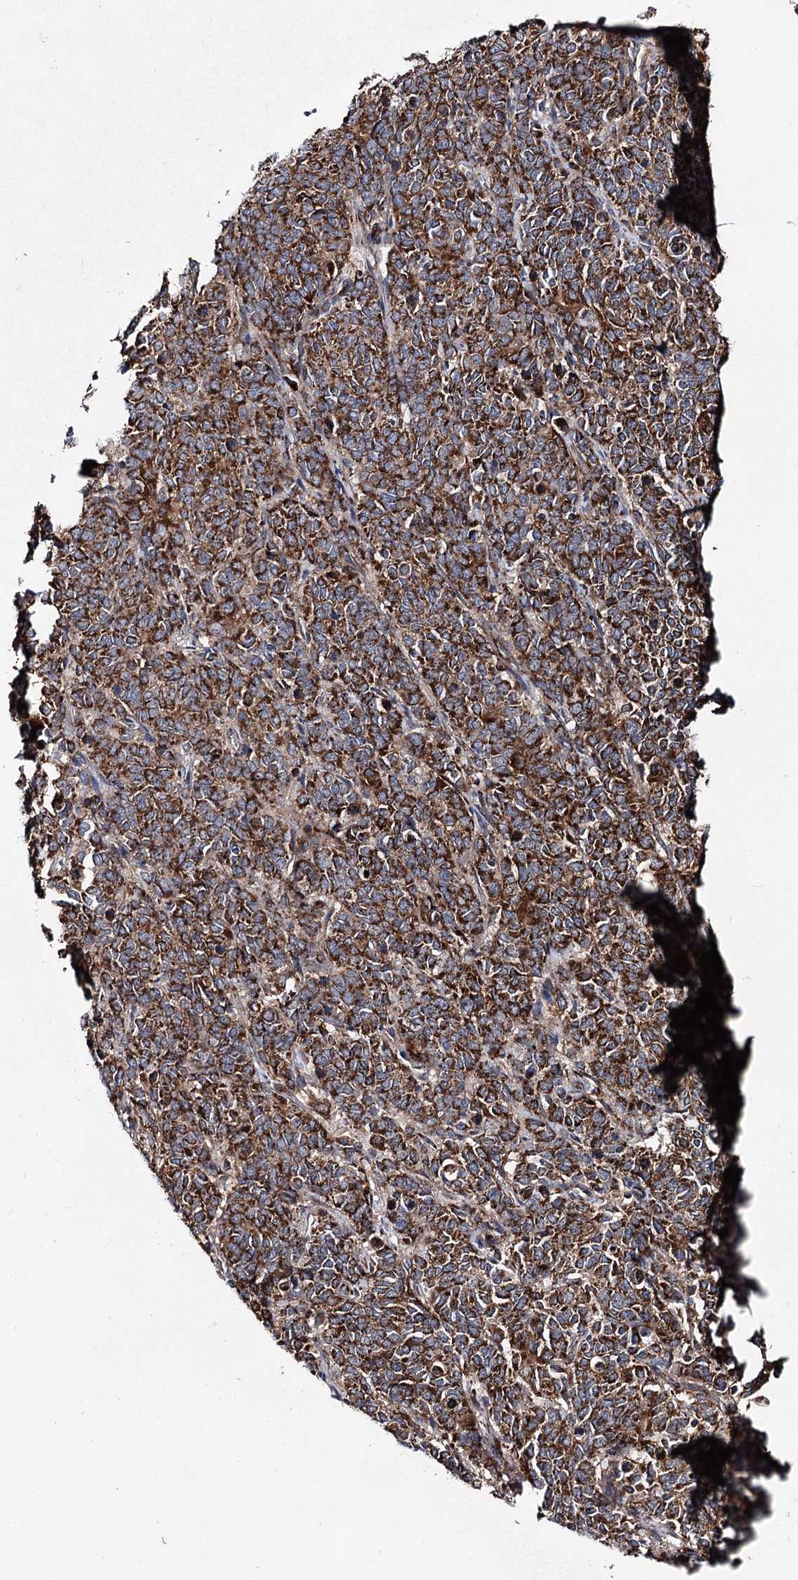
{"staining": {"intensity": "strong", "quantity": ">75%", "location": "cytoplasmic/membranous"}, "tissue": "cervical cancer", "cell_type": "Tumor cells", "image_type": "cancer", "snomed": [{"axis": "morphology", "description": "Squamous cell carcinoma, NOS"}, {"axis": "topography", "description": "Cervix"}], "caption": "A histopathology image of cervical squamous cell carcinoma stained for a protein reveals strong cytoplasmic/membranous brown staining in tumor cells. Ihc stains the protein in brown and the nuclei are stained blue.", "gene": "MSANTD2", "patient": {"sex": "female", "age": 60}}